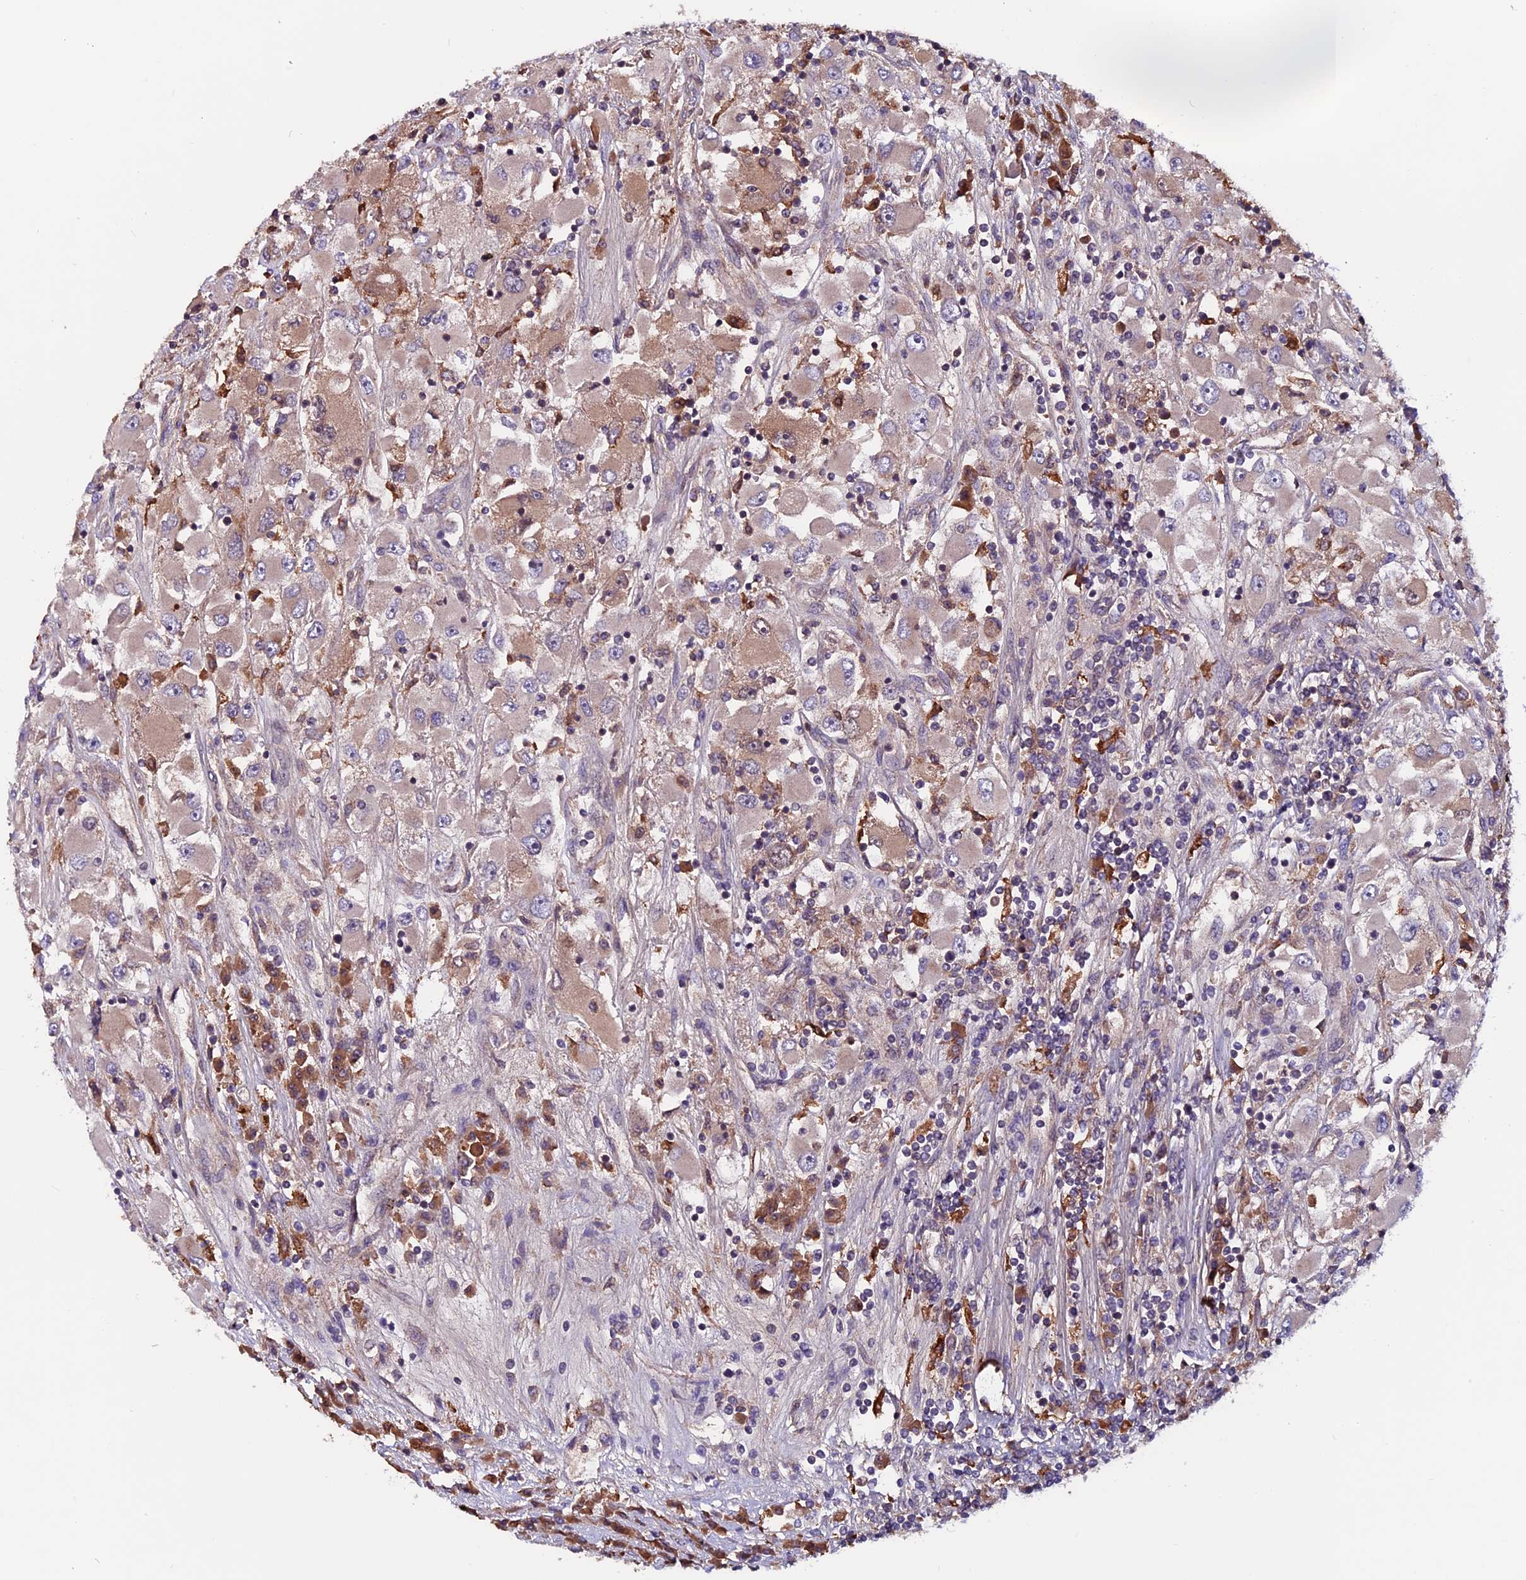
{"staining": {"intensity": "weak", "quantity": "25%-75%", "location": "cytoplasmic/membranous"}, "tissue": "renal cancer", "cell_type": "Tumor cells", "image_type": "cancer", "snomed": [{"axis": "morphology", "description": "Adenocarcinoma, NOS"}, {"axis": "topography", "description": "Kidney"}], "caption": "A high-resolution photomicrograph shows immunohistochemistry (IHC) staining of renal cancer (adenocarcinoma), which demonstrates weak cytoplasmic/membranous expression in about 25%-75% of tumor cells.", "gene": "ZNF598", "patient": {"sex": "female", "age": 52}}